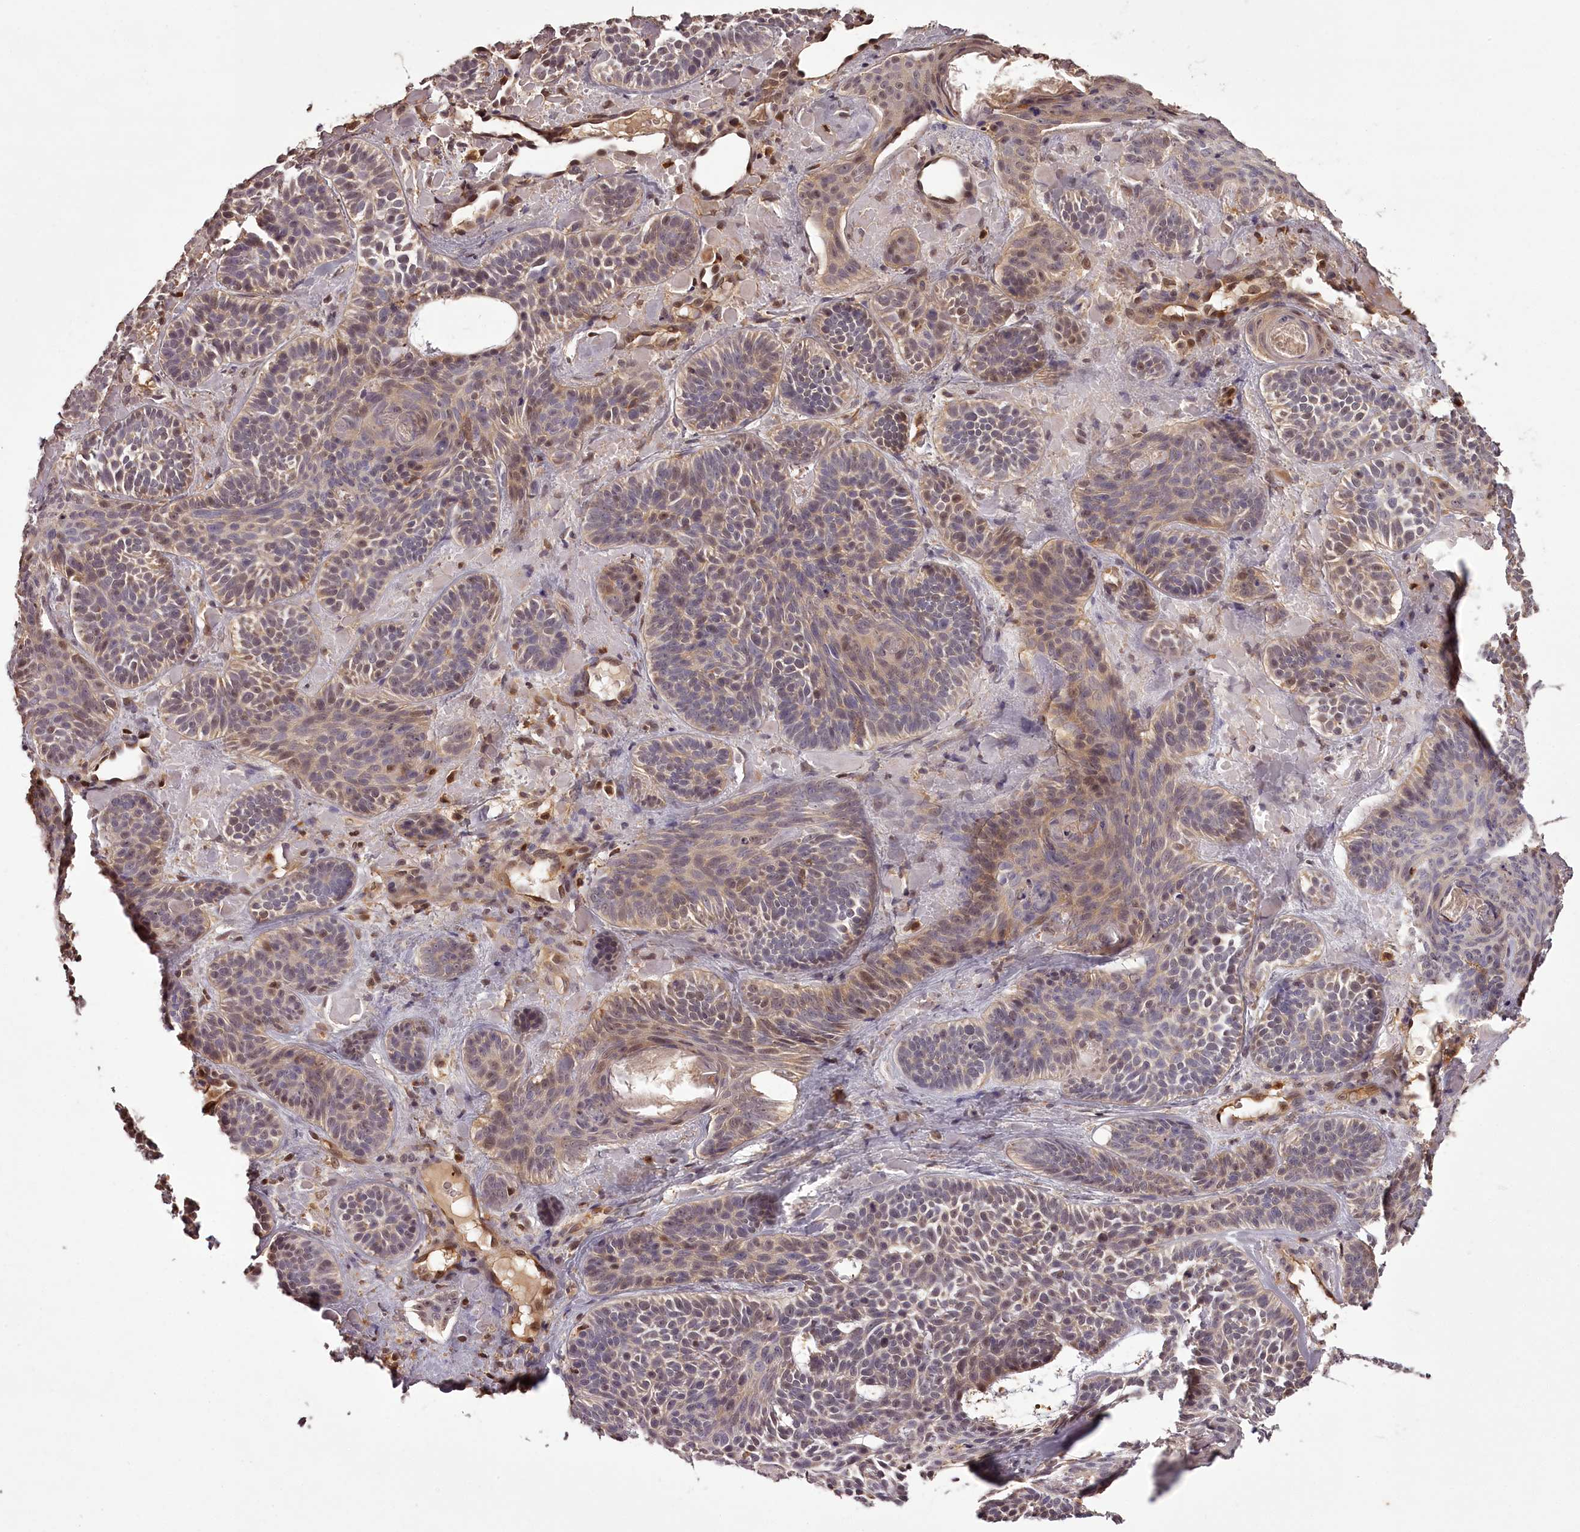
{"staining": {"intensity": "moderate", "quantity": "<25%", "location": "nuclear"}, "tissue": "skin cancer", "cell_type": "Tumor cells", "image_type": "cancer", "snomed": [{"axis": "morphology", "description": "Basal cell carcinoma"}, {"axis": "topography", "description": "Skin"}], "caption": "Immunohistochemistry (IHC) photomicrograph of human skin cancer stained for a protein (brown), which displays low levels of moderate nuclear expression in approximately <25% of tumor cells.", "gene": "NPRL2", "patient": {"sex": "male", "age": 85}}